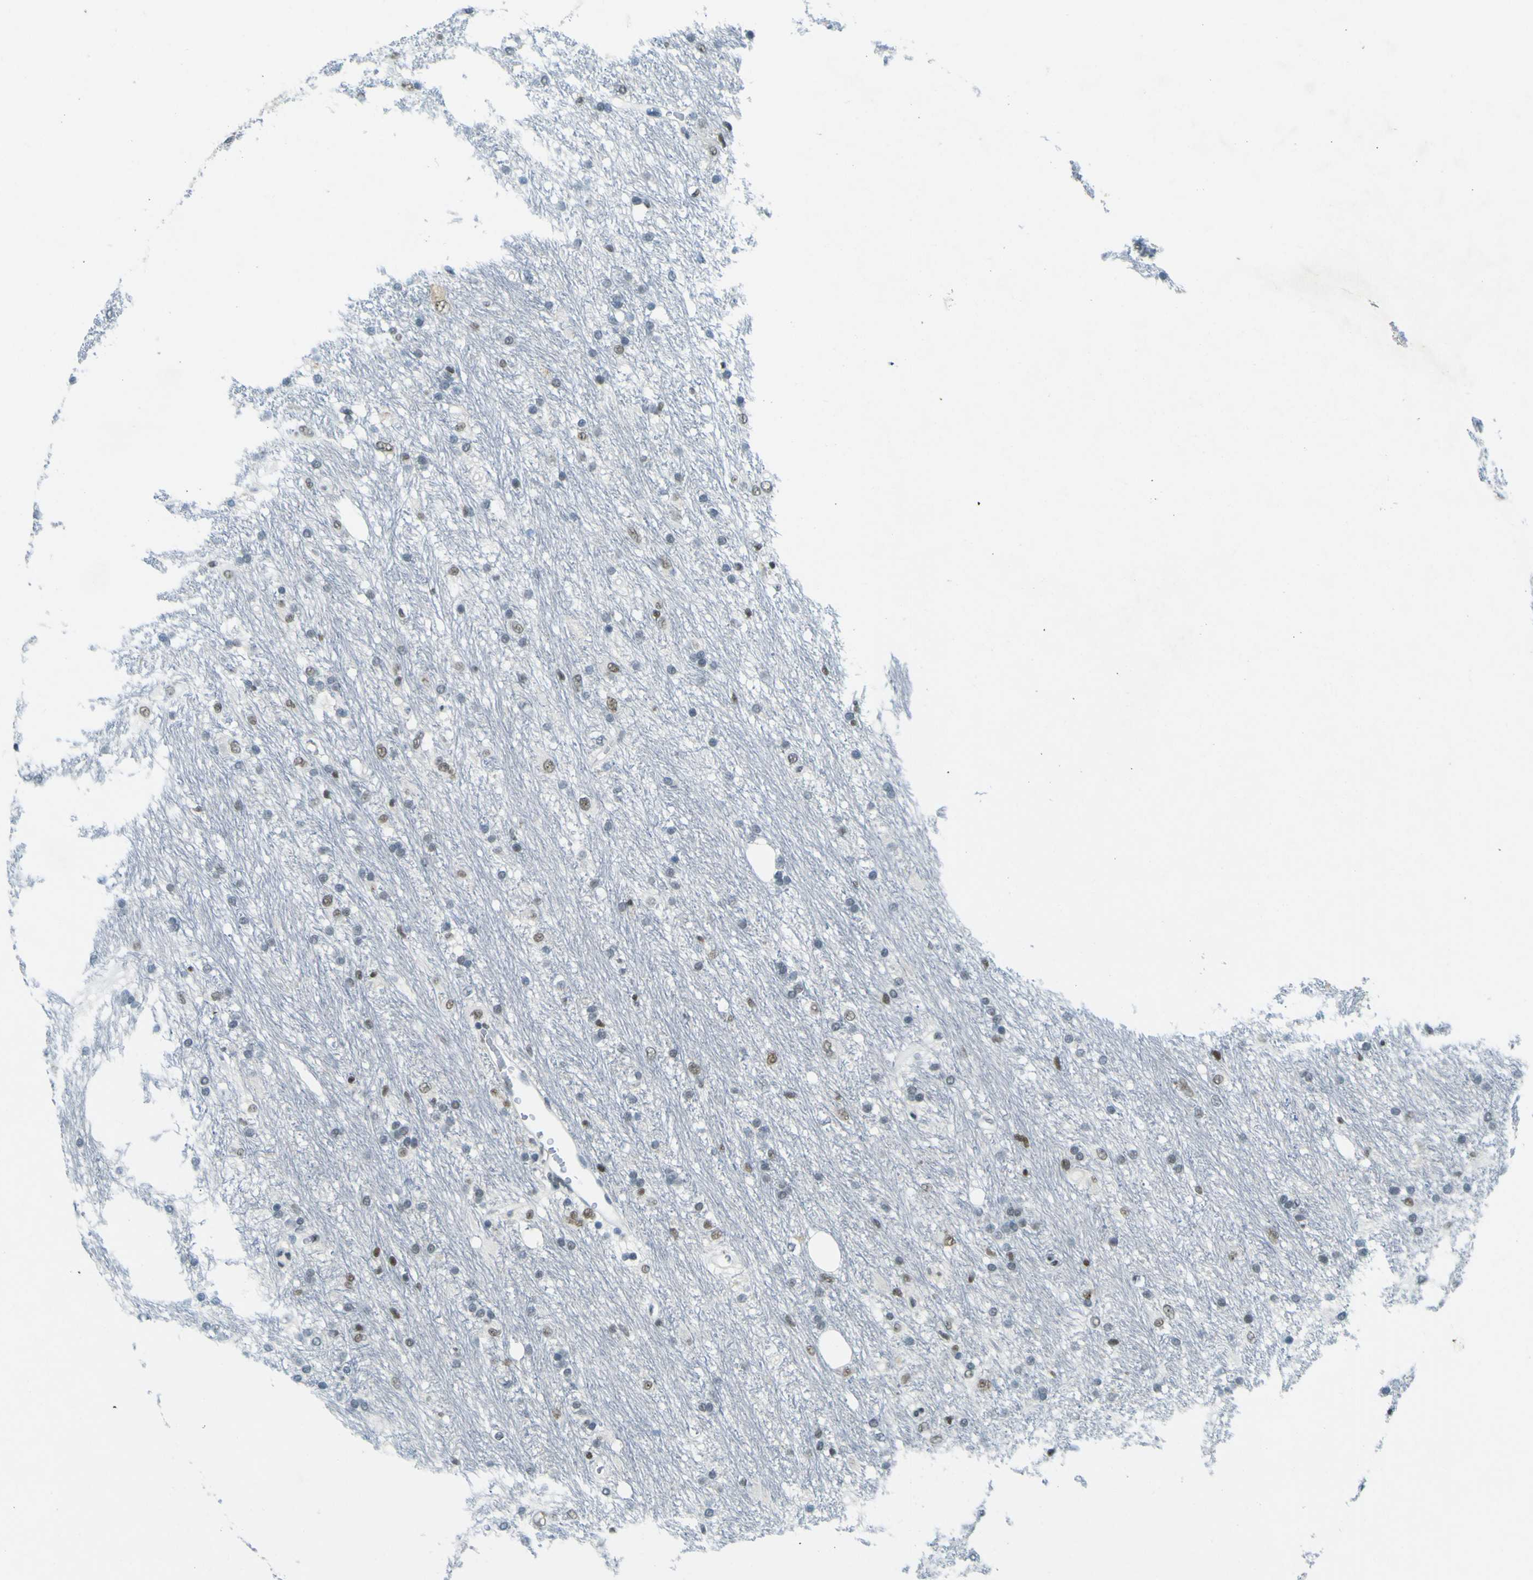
{"staining": {"intensity": "weak", "quantity": "25%-75%", "location": "nuclear"}, "tissue": "glioma", "cell_type": "Tumor cells", "image_type": "cancer", "snomed": [{"axis": "morphology", "description": "Glioma, malignant, Low grade"}, {"axis": "topography", "description": "Brain"}], "caption": "Immunohistochemistry (IHC) (DAB (3,3'-diaminobenzidine)) staining of human glioma demonstrates weak nuclear protein staining in about 25%-75% of tumor cells. (brown staining indicates protein expression, while blue staining denotes nuclei).", "gene": "CEBPG", "patient": {"sex": "male", "age": 77}}